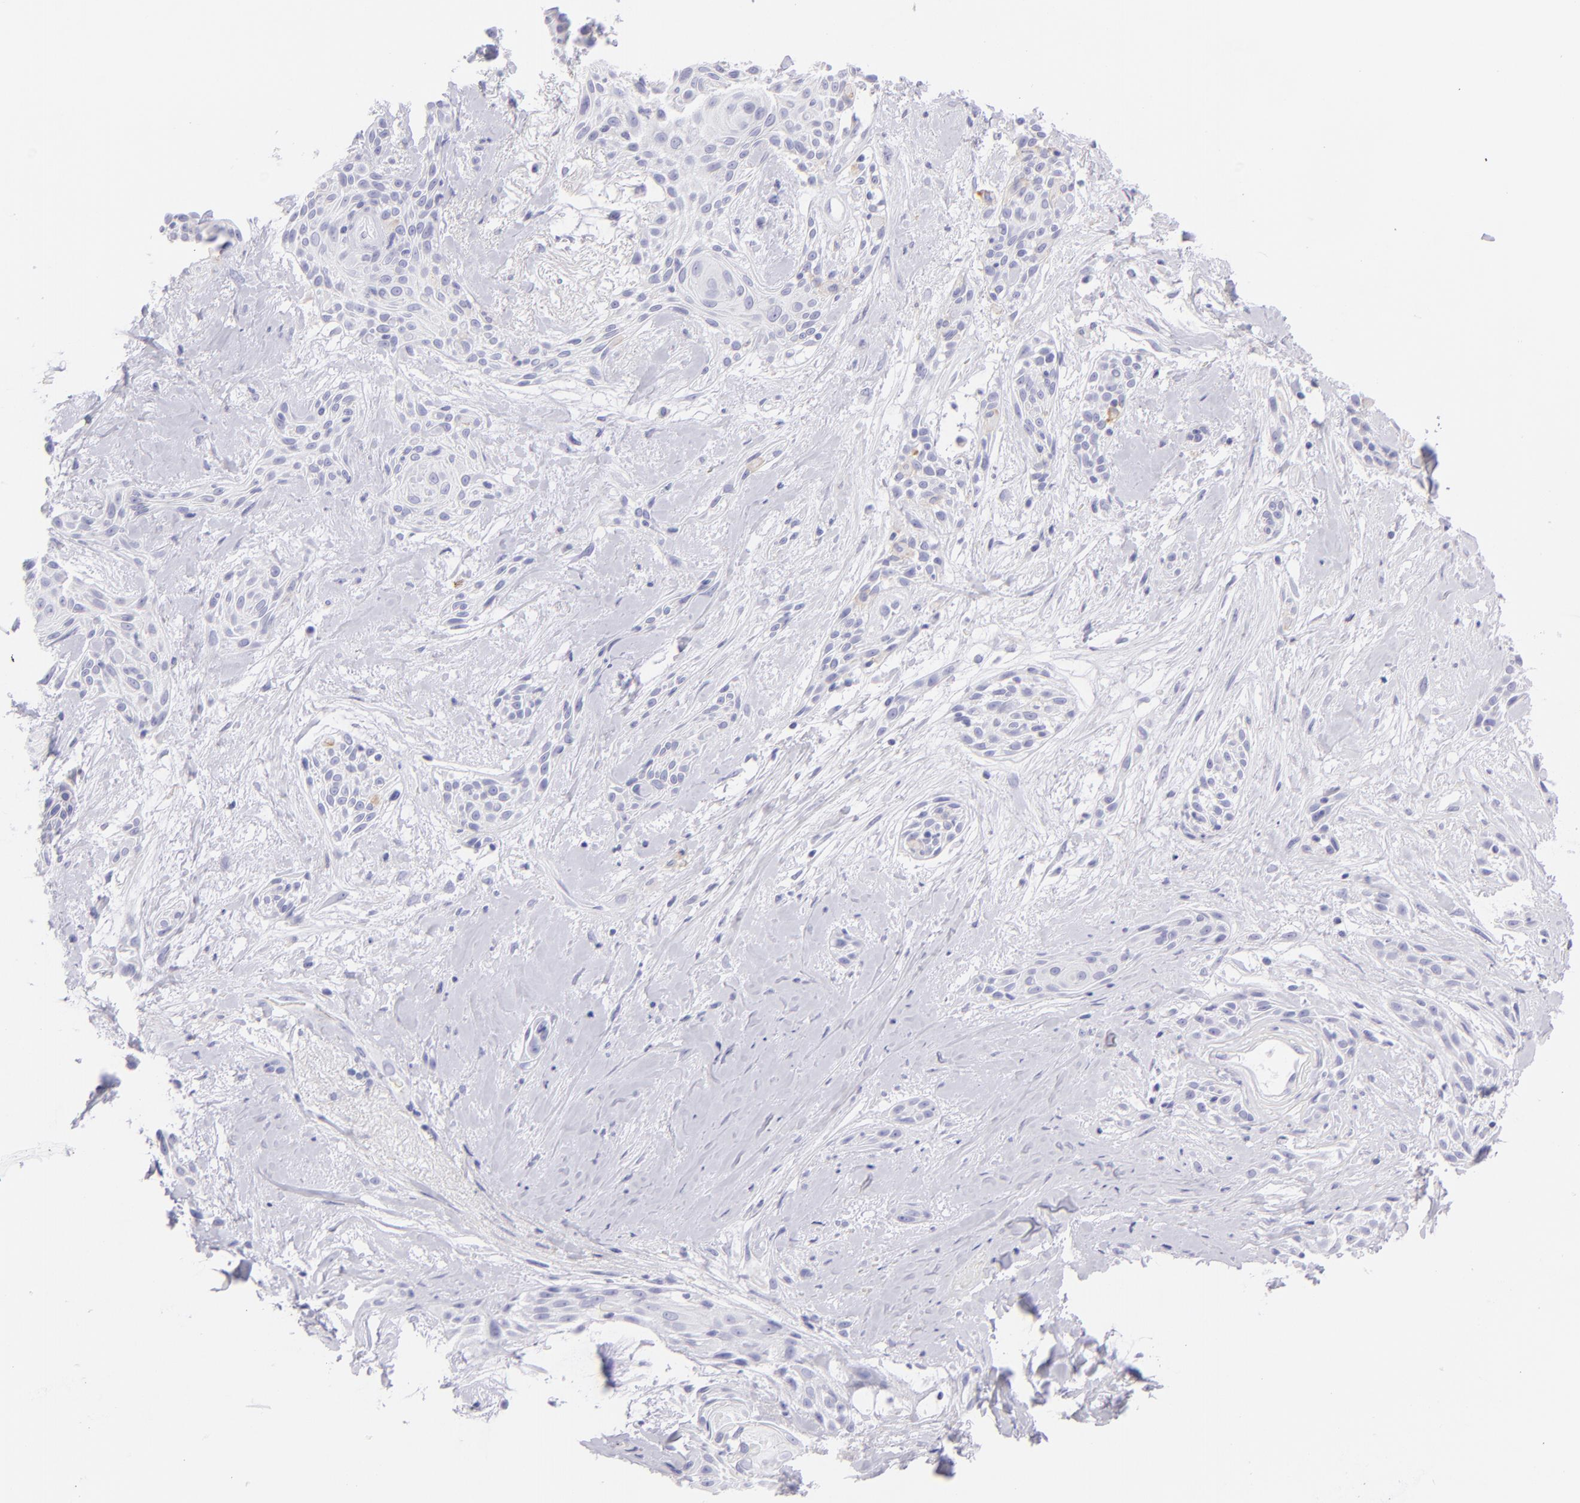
{"staining": {"intensity": "negative", "quantity": "none", "location": "none"}, "tissue": "skin cancer", "cell_type": "Tumor cells", "image_type": "cancer", "snomed": [{"axis": "morphology", "description": "Squamous cell carcinoma, NOS"}, {"axis": "topography", "description": "Skin"}, {"axis": "topography", "description": "Anal"}], "caption": "A photomicrograph of squamous cell carcinoma (skin) stained for a protein demonstrates no brown staining in tumor cells.", "gene": "CD72", "patient": {"sex": "male", "age": 64}}